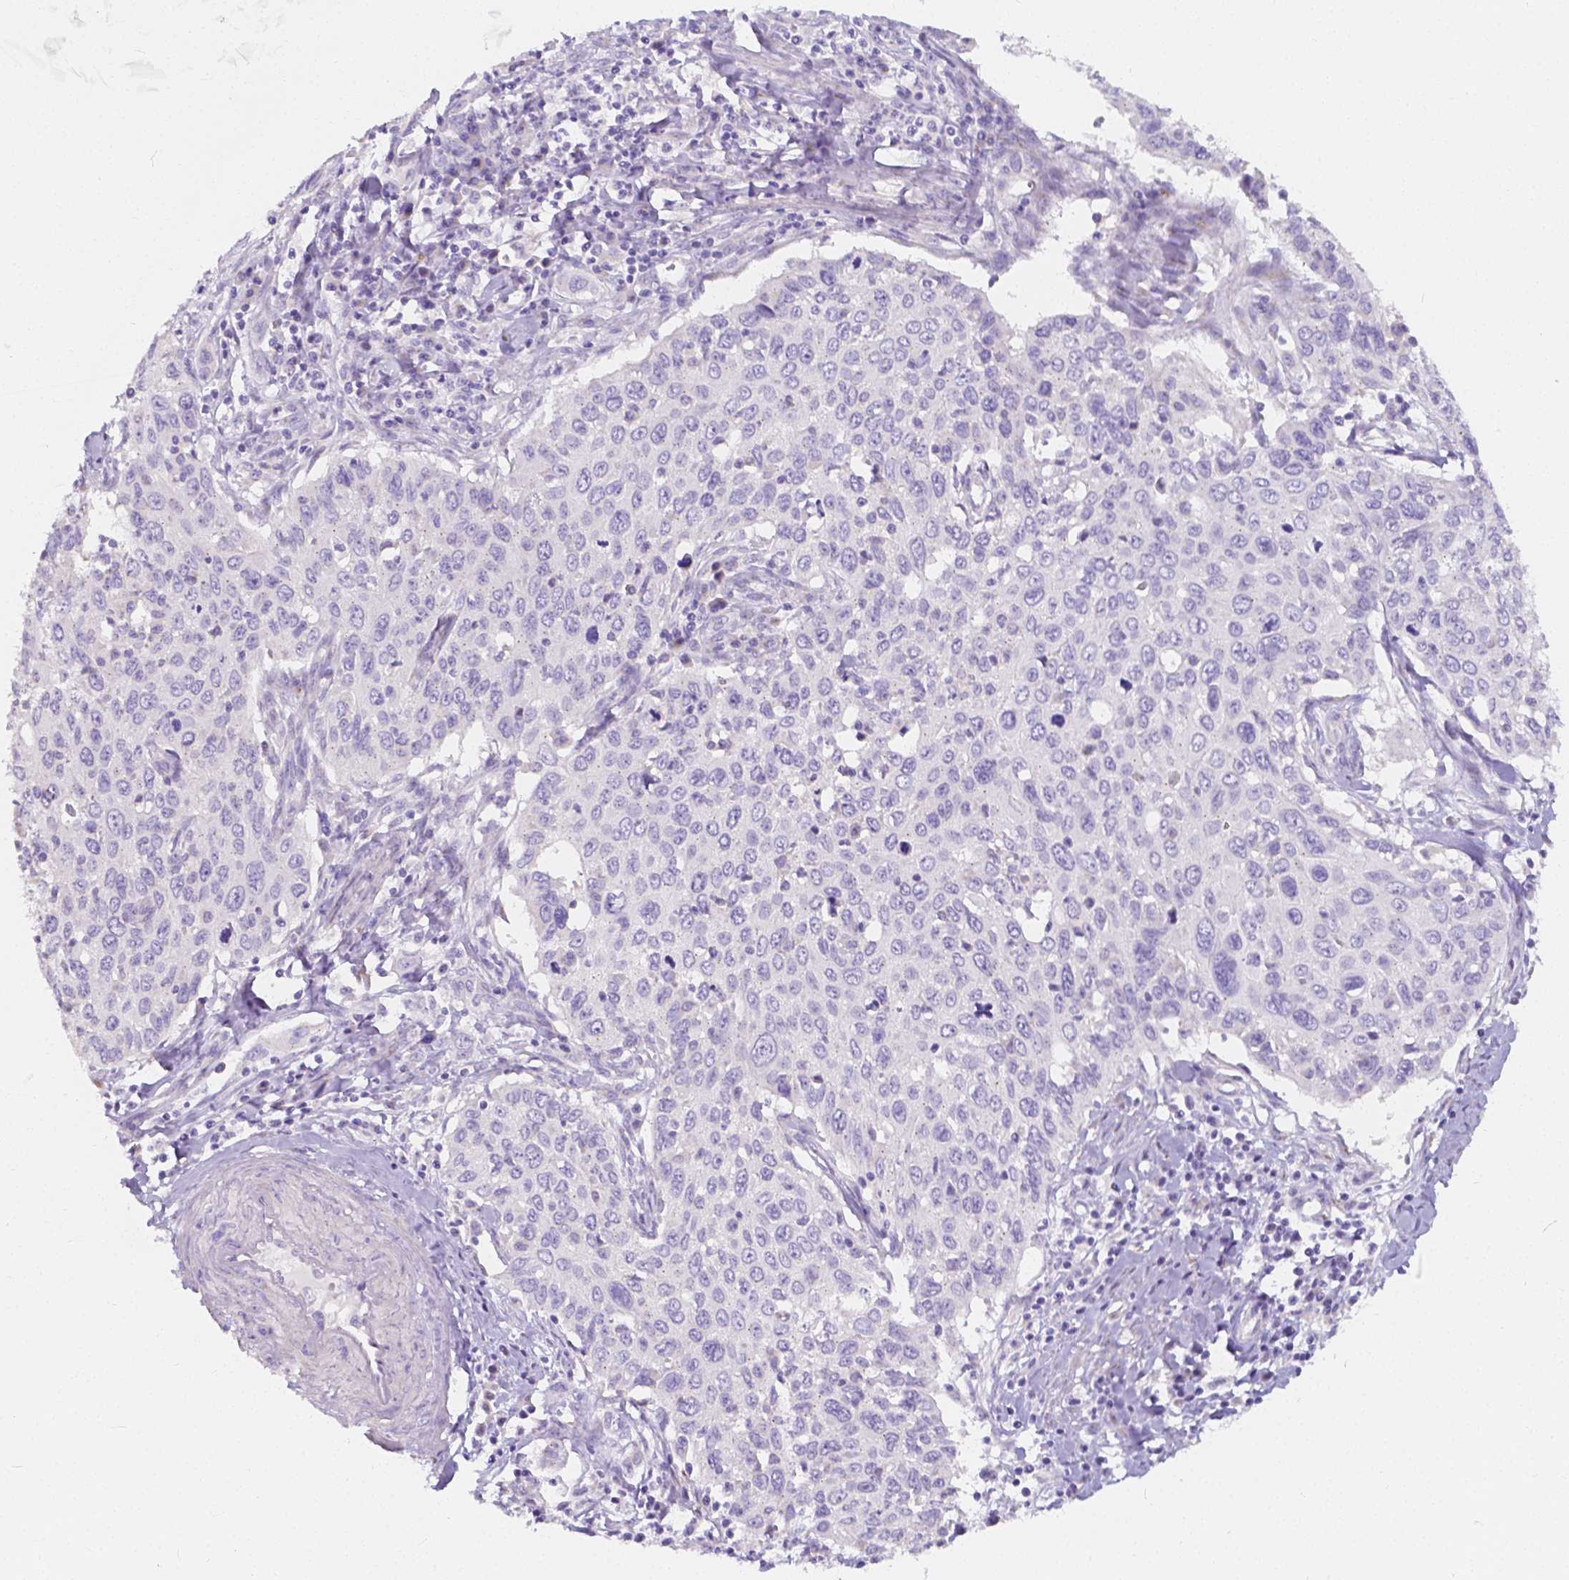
{"staining": {"intensity": "negative", "quantity": "none", "location": "none"}, "tissue": "cervical cancer", "cell_type": "Tumor cells", "image_type": "cancer", "snomed": [{"axis": "morphology", "description": "Squamous cell carcinoma, NOS"}, {"axis": "topography", "description": "Cervix"}], "caption": "This micrograph is of squamous cell carcinoma (cervical) stained with immunohistochemistry (IHC) to label a protein in brown with the nuclei are counter-stained blue. There is no positivity in tumor cells. (DAB (3,3'-diaminobenzidine) immunohistochemistry (IHC) visualized using brightfield microscopy, high magnification).", "gene": "RNF186", "patient": {"sex": "female", "age": 38}}